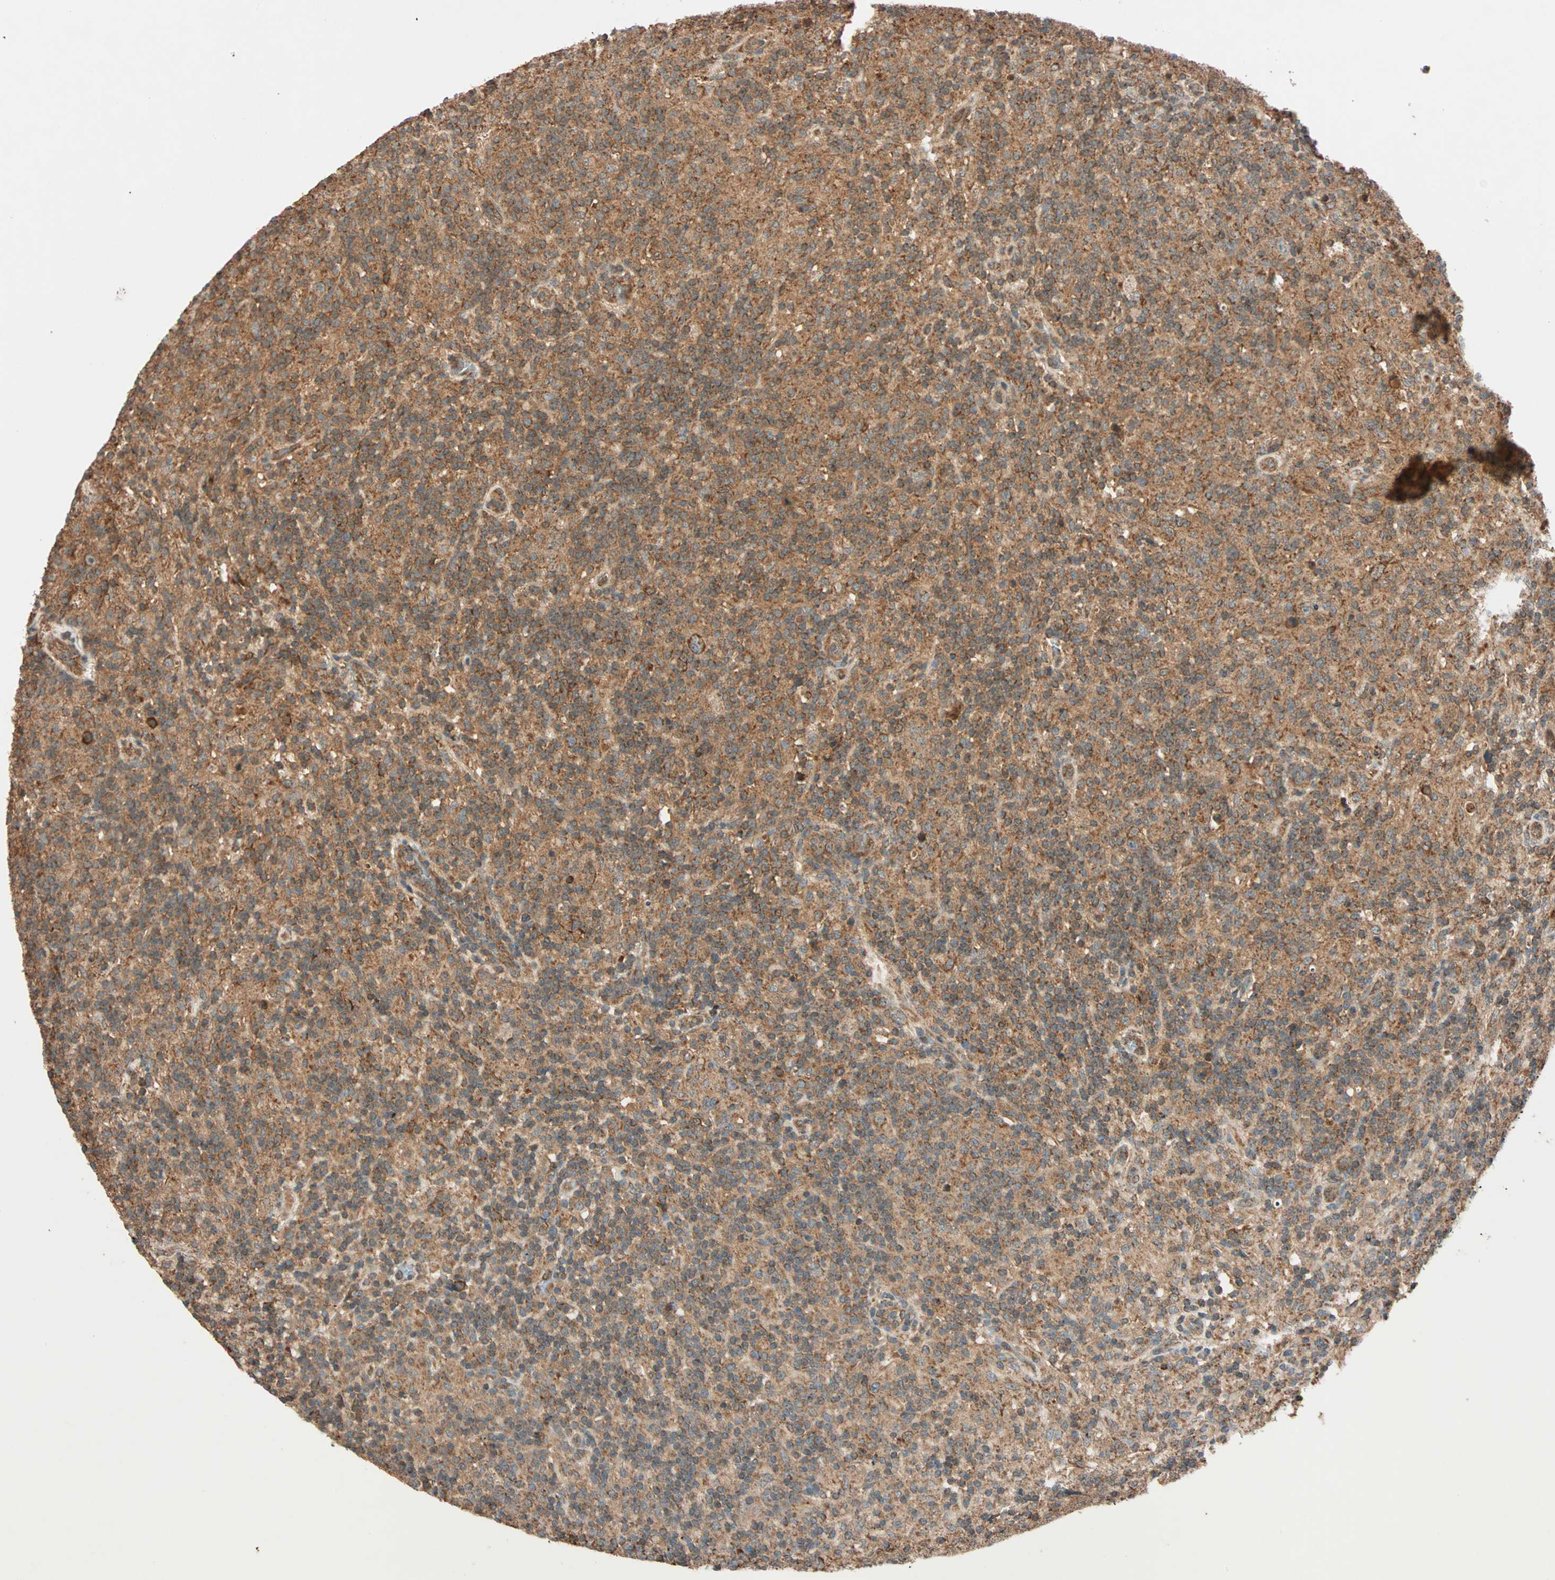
{"staining": {"intensity": "strong", "quantity": ">75%", "location": "cytoplasmic/membranous"}, "tissue": "lymphoma", "cell_type": "Tumor cells", "image_type": "cancer", "snomed": [{"axis": "morphology", "description": "Hodgkin's disease, NOS"}, {"axis": "topography", "description": "Lymph node"}], "caption": "Lymphoma stained for a protein (brown) reveals strong cytoplasmic/membranous positive positivity in approximately >75% of tumor cells.", "gene": "MAPK1", "patient": {"sex": "male", "age": 70}}